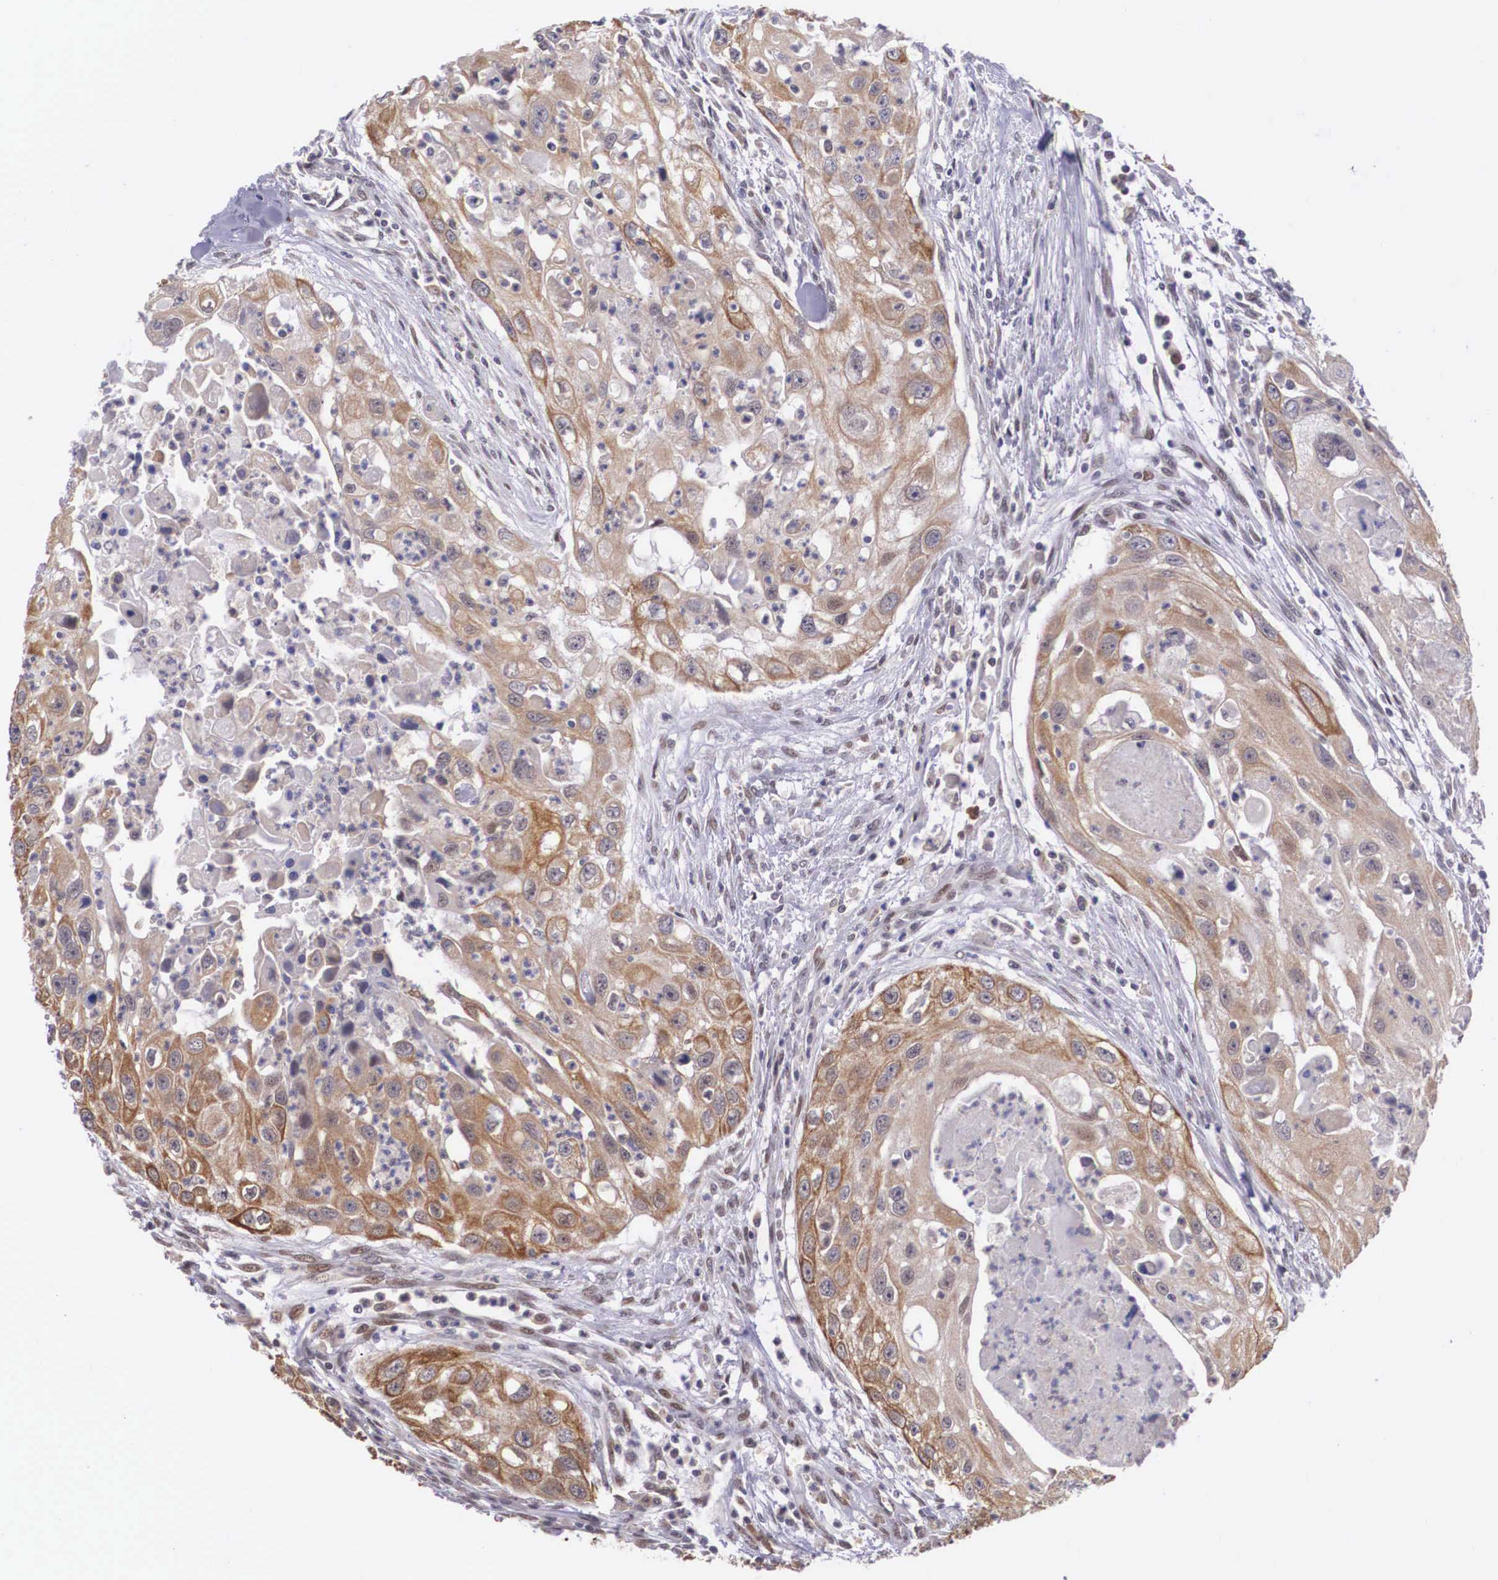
{"staining": {"intensity": "weak", "quantity": "25%-75%", "location": "cytoplasmic/membranous"}, "tissue": "head and neck cancer", "cell_type": "Tumor cells", "image_type": "cancer", "snomed": [{"axis": "morphology", "description": "Squamous cell carcinoma, NOS"}, {"axis": "topography", "description": "Head-Neck"}], "caption": "Squamous cell carcinoma (head and neck) tissue demonstrates weak cytoplasmic/membranous positivity in approximately 25%-75% of tumor cells, visualized by immunohistochemistry.", "gene": "SLC25A21", "patient": {"sex": "male", "age": 64}}